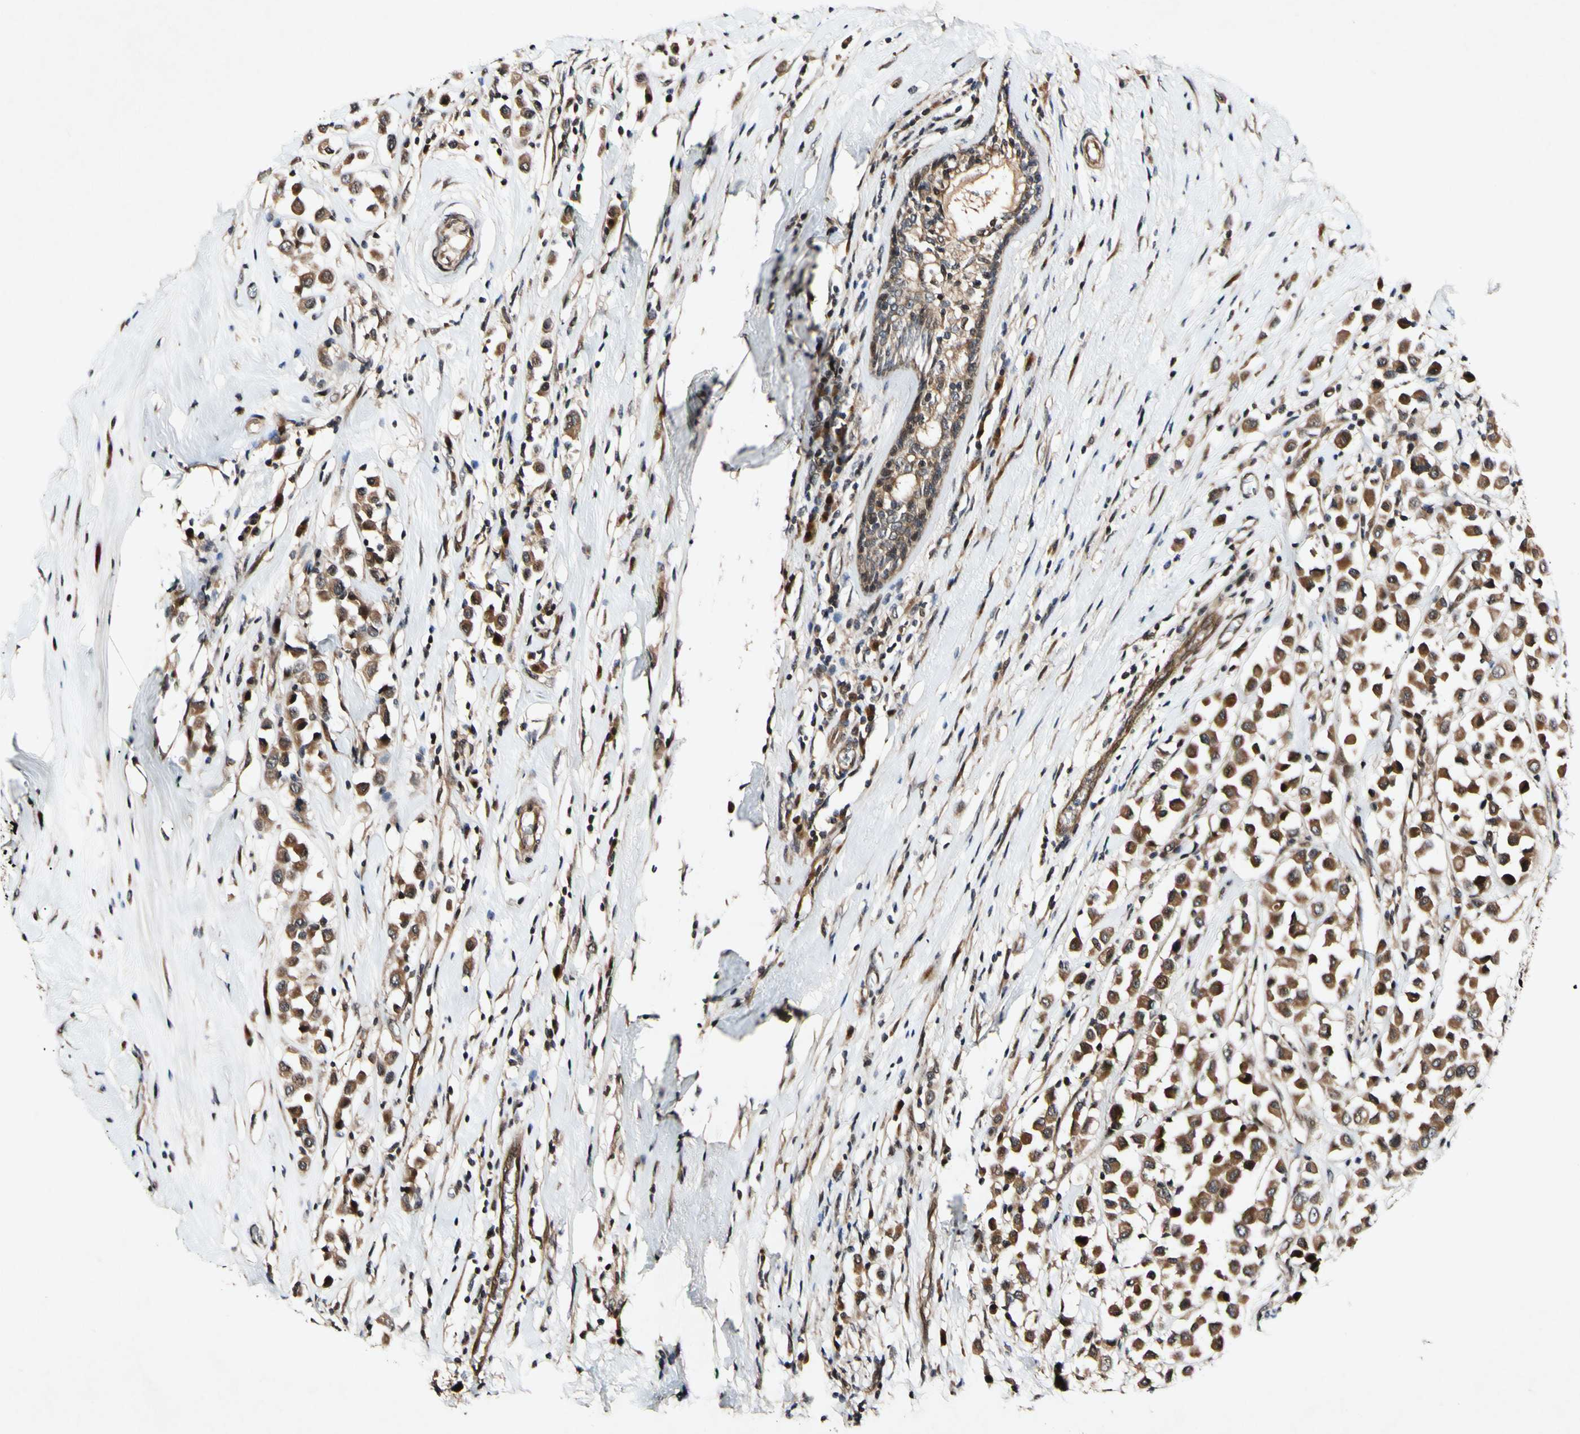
{"staining": {"intensity": "moderate", "quantity": ">75%", "location": "cytoplasmic/membranous,nuclear"}, "tissue": "breast cancer", "cell_type": "Tumor cells", "image_type": "cancer", "snomed": [{"axis": "morphology", "description": "Duct carcinoma"}, {"axis": "topography", "description": "Breast"}], "caption": "A brown stain labels moderate cytoplasmic/membranous and nuclear expression of a protein in human breast intraductal carcinoma tumor cells.", "gene": "CSNK1E", "patient": {"sex": "female", "age": 61}}